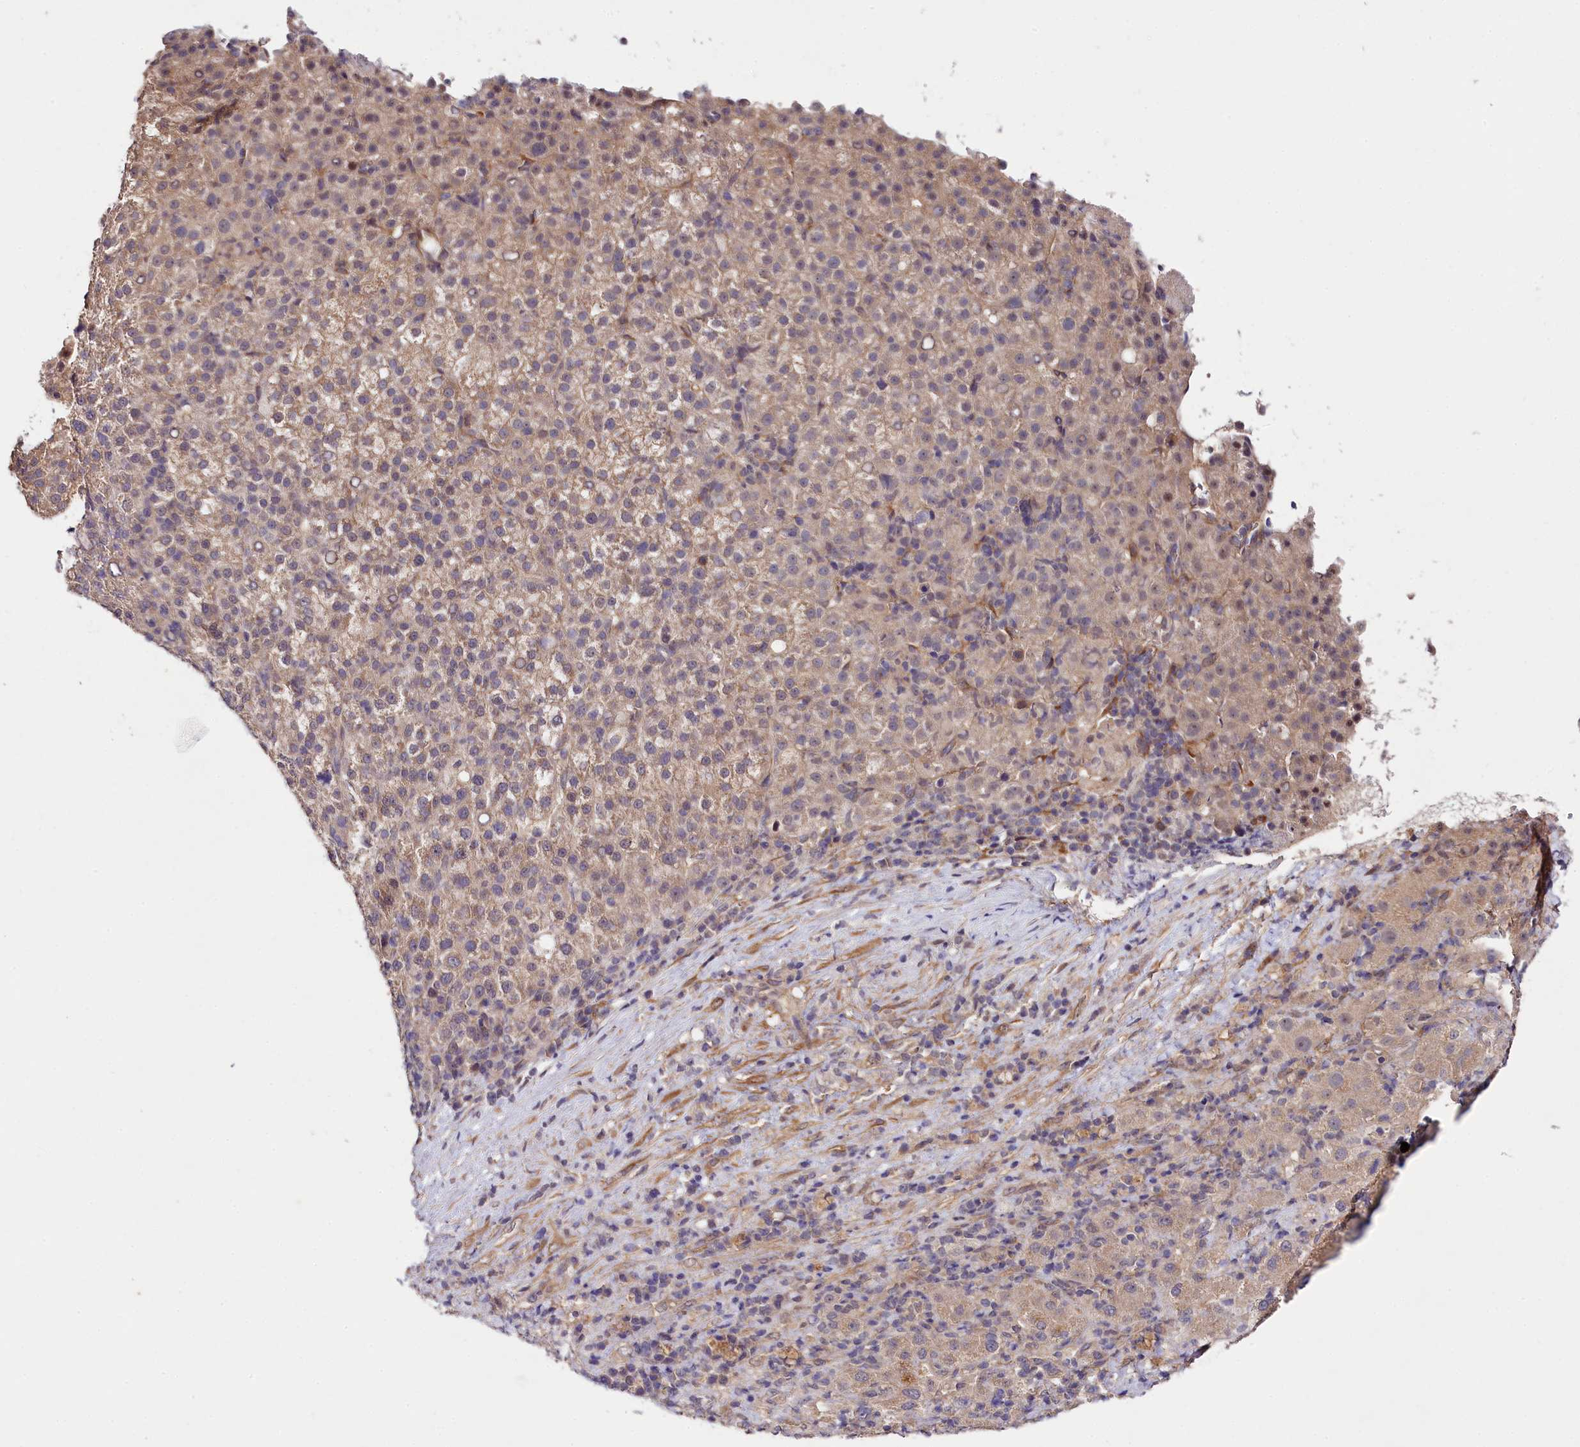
{"staining": {"intensity": "weak", "quantity": ">75%", "location": "cytoplasmic/membranous"}, "tissue": "liver cancer", "cell_type": "Tumor cells", "image_type": "cancer", "snomed": [{"axis": "morphology", "description": "Carcinoma, Hepatocellular, NOS"}, {"axis": "topography", "description": "Liver"}], "caption": "Liver cancer (hepatocellular carcinoma) stained for a protein shows weak cytoplasmic/membranous positivity in tumor cells. The staining was performed using DAB, with brown indicating positive protein expression. Nuclei are stained blue with hematoxylin.", "gene": "PHLDB1", "patient": {"sex": "female", "age": 58}}